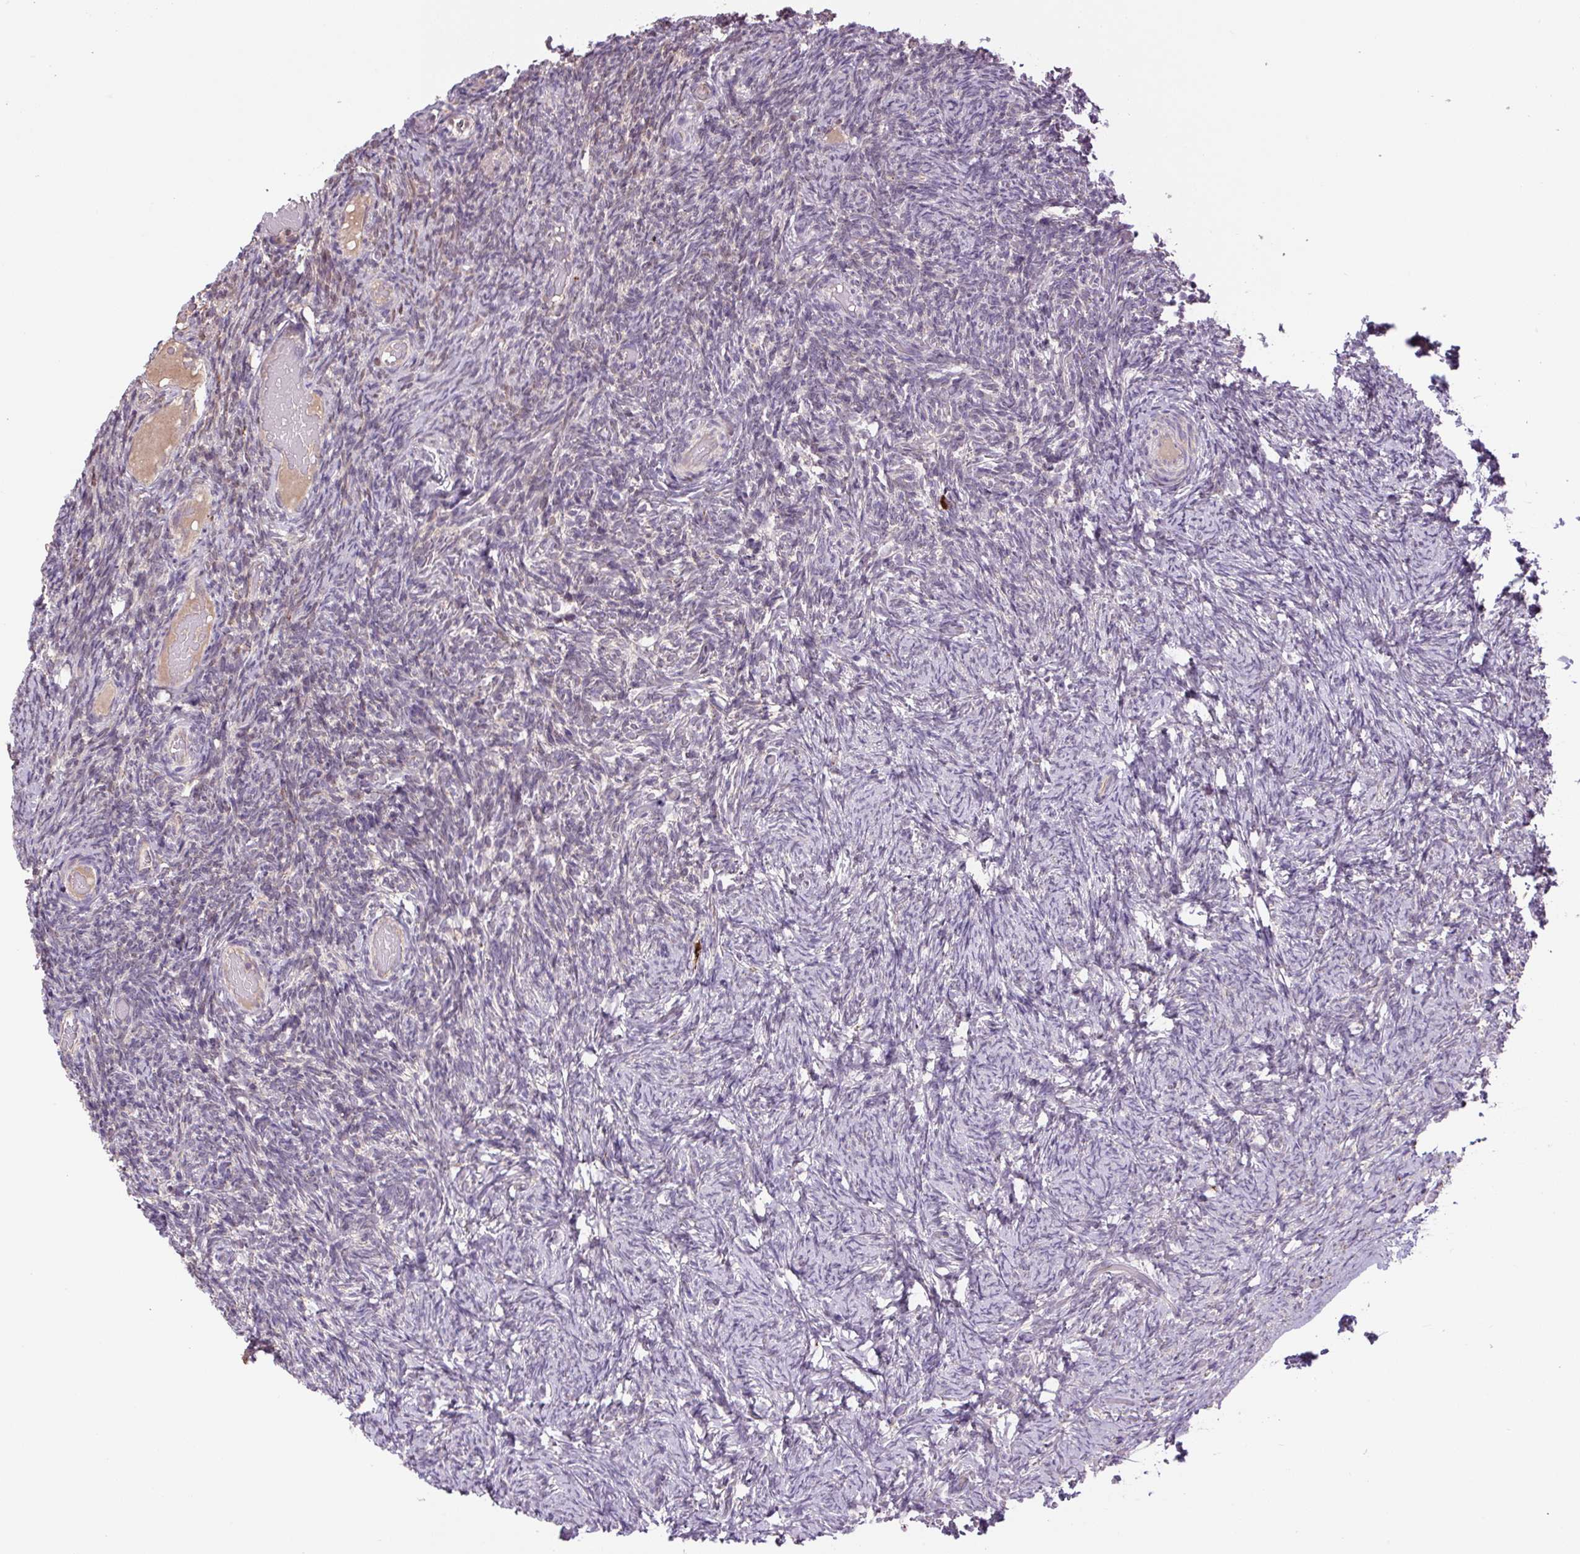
{"staining": {"intensity": "negative", "quantity": "none", "location": "none"}, "tissue": "ovary", "cell_type": "Ovarian stroma cells", "image_type": "normal", "snomed": [{"axis": "morphology", "description": "Normal tissue, NOS"}, {"axis": "topography", "description": "Ovary"}], "caption": "Ovary stained for a protein using IHC shows no staining ovarian stroma cells.", "gene": "SGF29", "patient": {"sex": "female", "age": 34}}